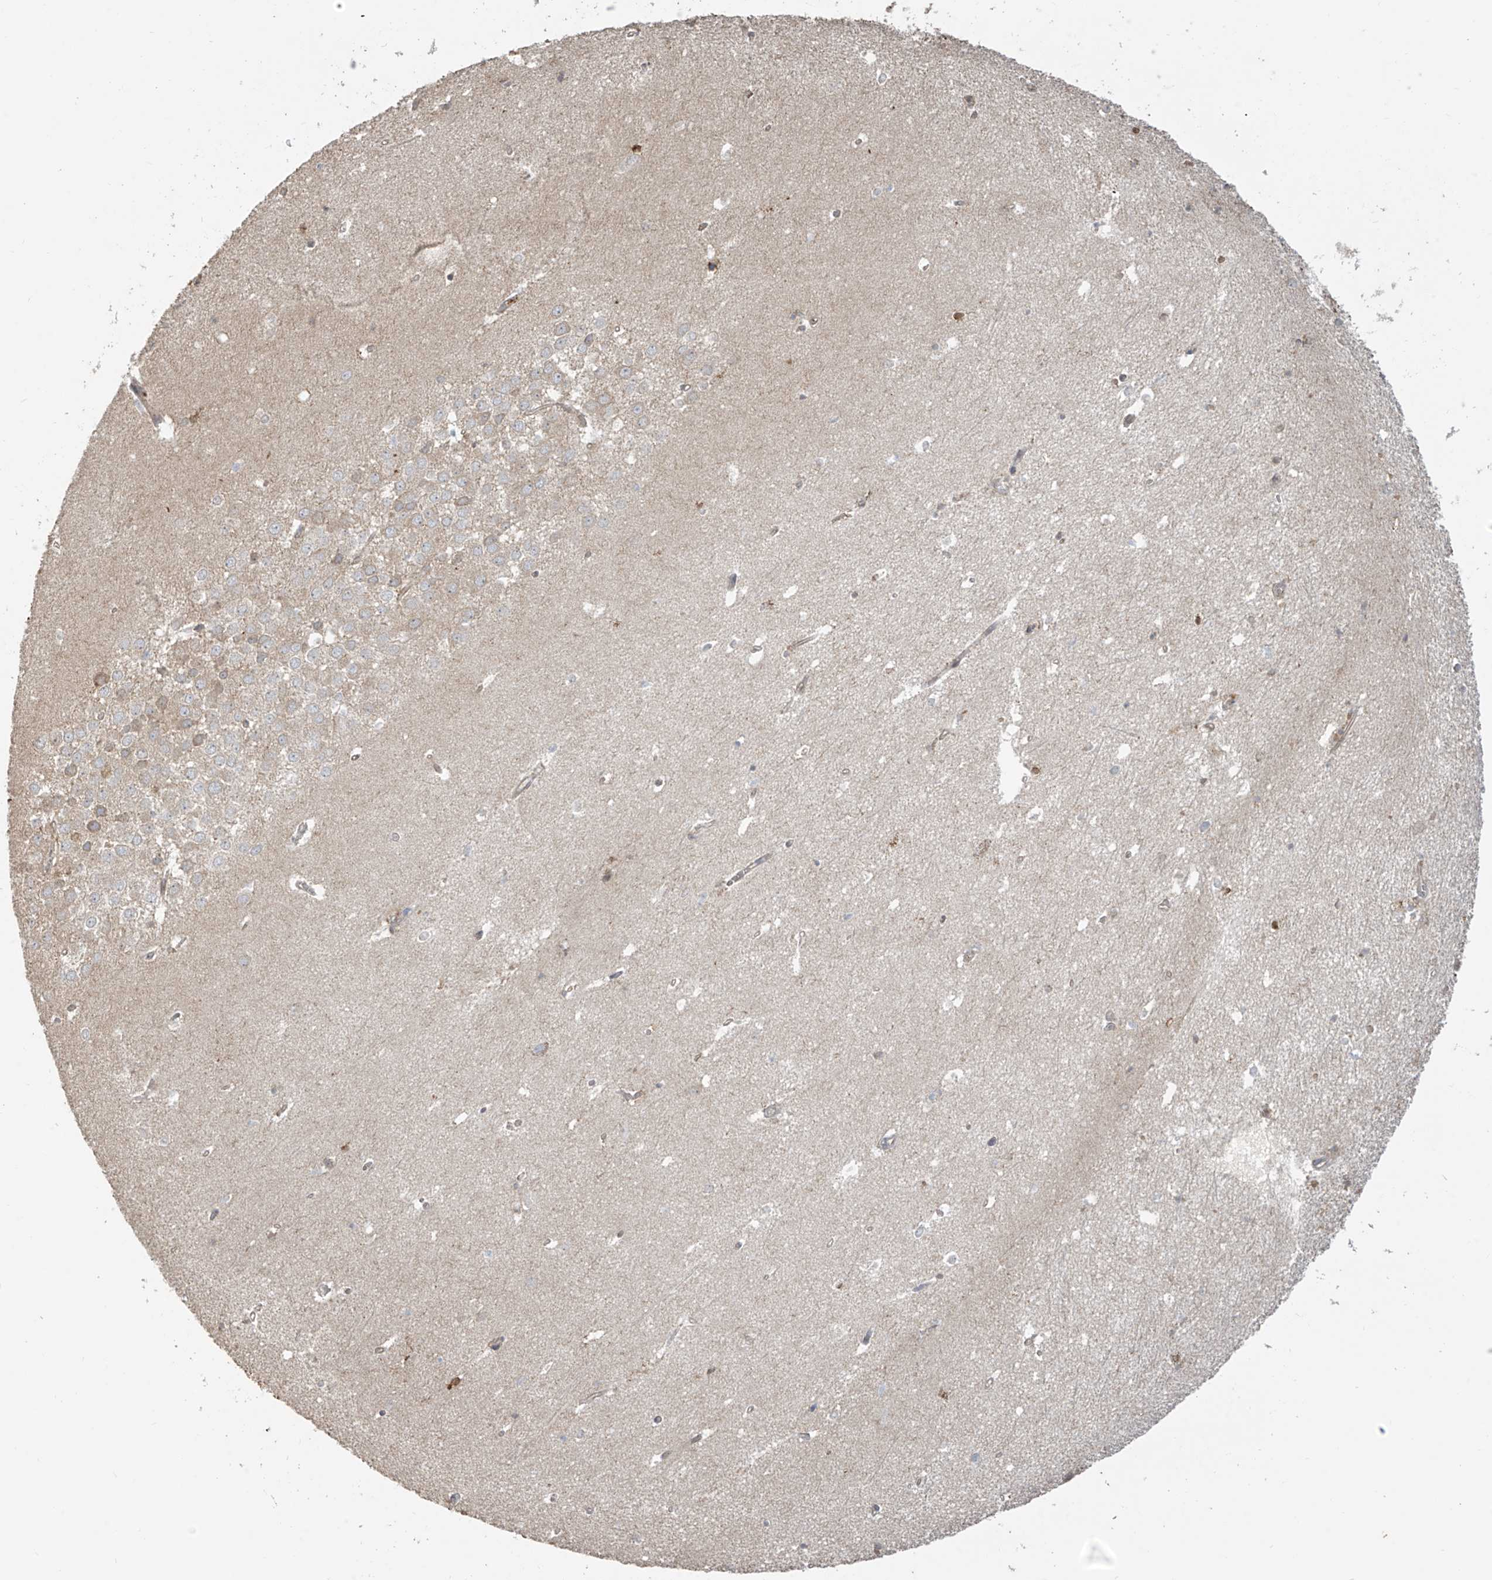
{"staining": {"intensity": "weak", "quantity": "25%-75%", "location": "cytoplasmic/membranous"}, "tissue": "hippocampus", "cell_type": "Glial cells", "image_type": "normal", "snomed": [{"axis": "morphology", "description": "Normal tissue, NOS"}, {"axis": "topography", "description": "Hippocampus"}], "caption": "IHC (DAB (3,3'-diaminobenzidine)) staining of benign human hippocampus reveals weak cytoplasmic/membranous protein staining in approximately 25%-75% of glial cells.", "gene": "ABTB1", "patient": {"sex": "female", "age": 64}}